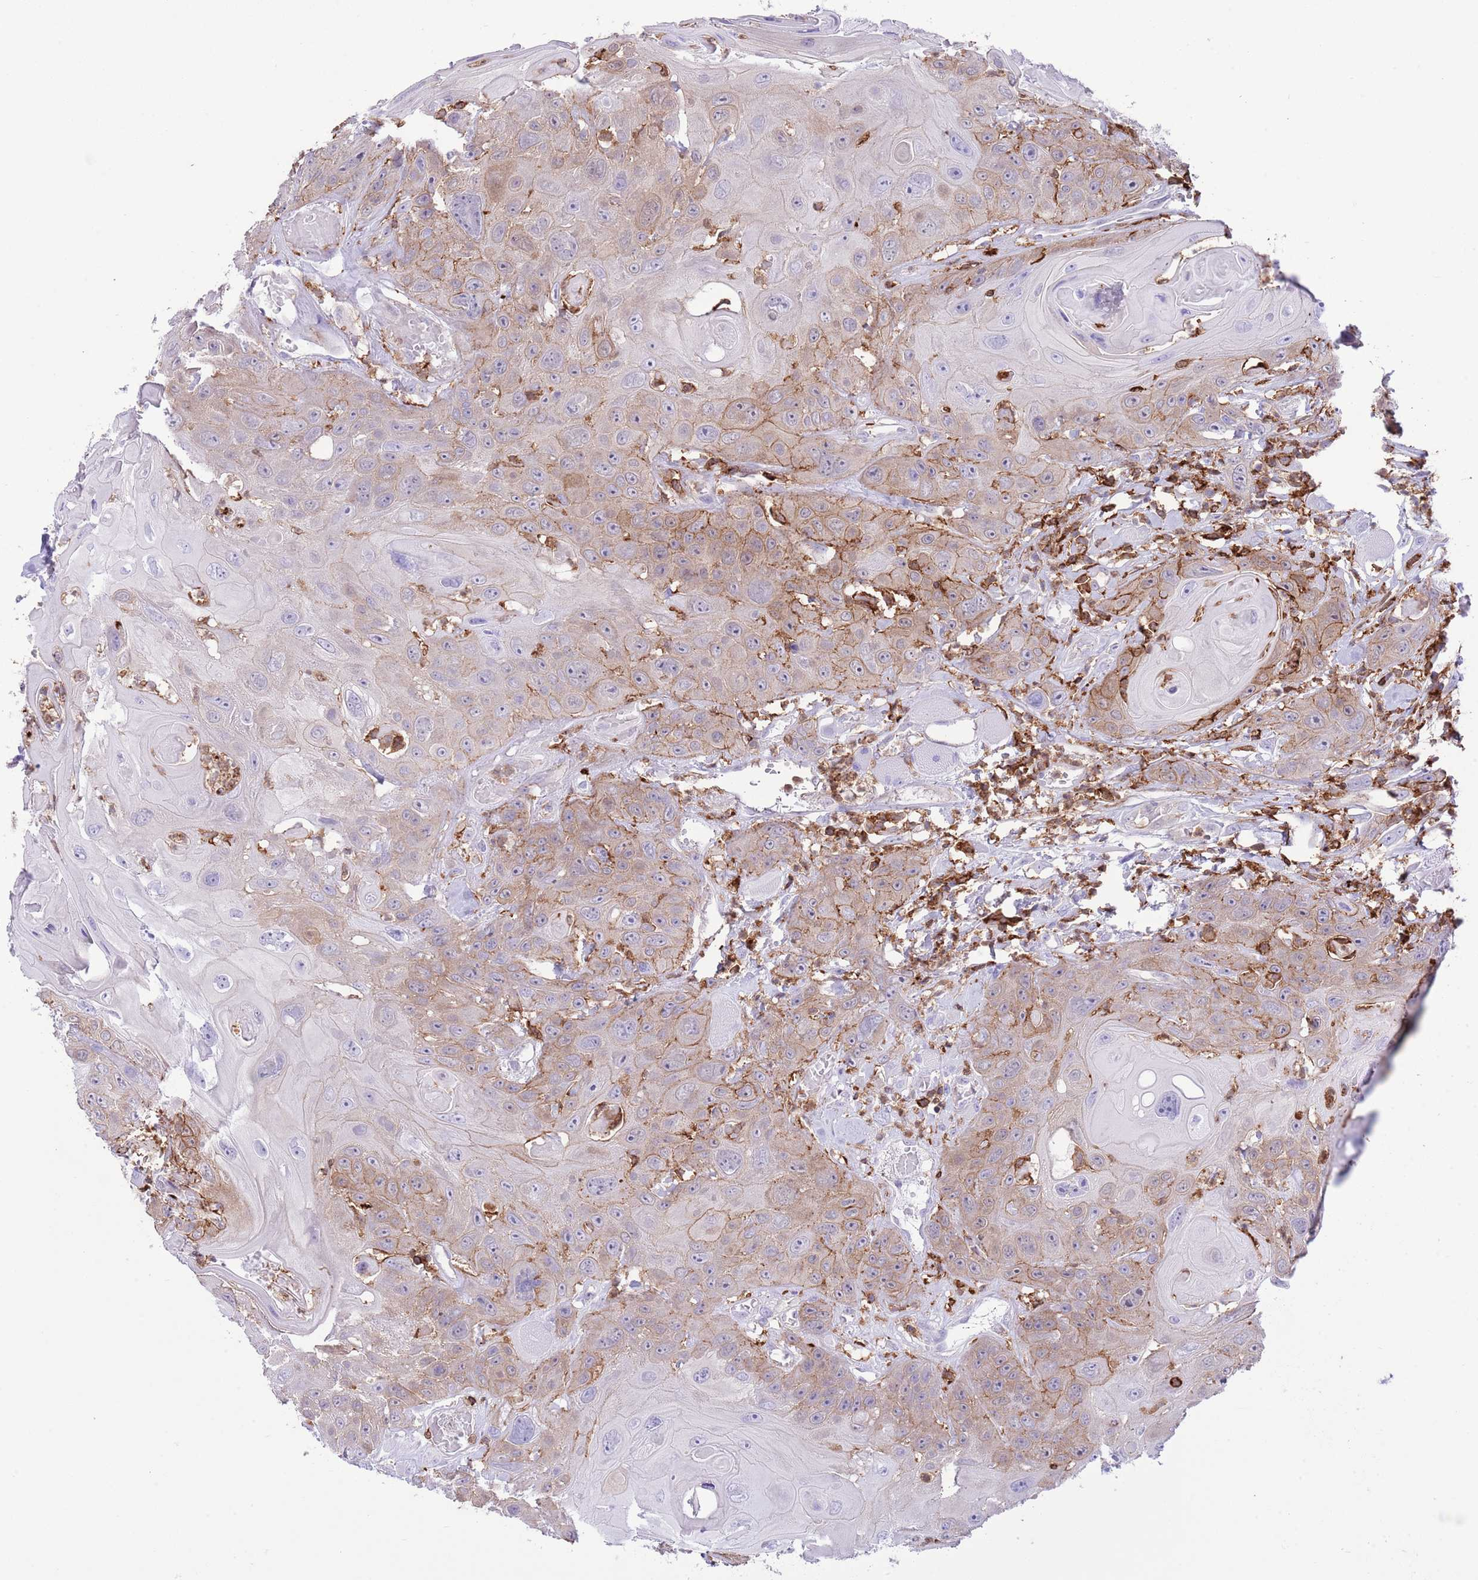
{"staining": {"intensity": "moderate", "quantity": "25%-75%", "location": "cytoplasmic/membranous"}, "tissue": "head and neck cancer", "cell_type": "Tumor cells", "image_type": "cancer", "snomed": [{"axis": "morphology", "description": "Squamous cell carcinoma, NOS"}, {"axis": "topography", "description": "Head-Neck"}], "caption": "Protein expression analysis of head and neck cancer shows moderate cytoplasmic/membranous staining in approximately 25%-75% of tumor cells.", "gene": "EFHD2", "patient": {"sex": "female", "age": 59}}